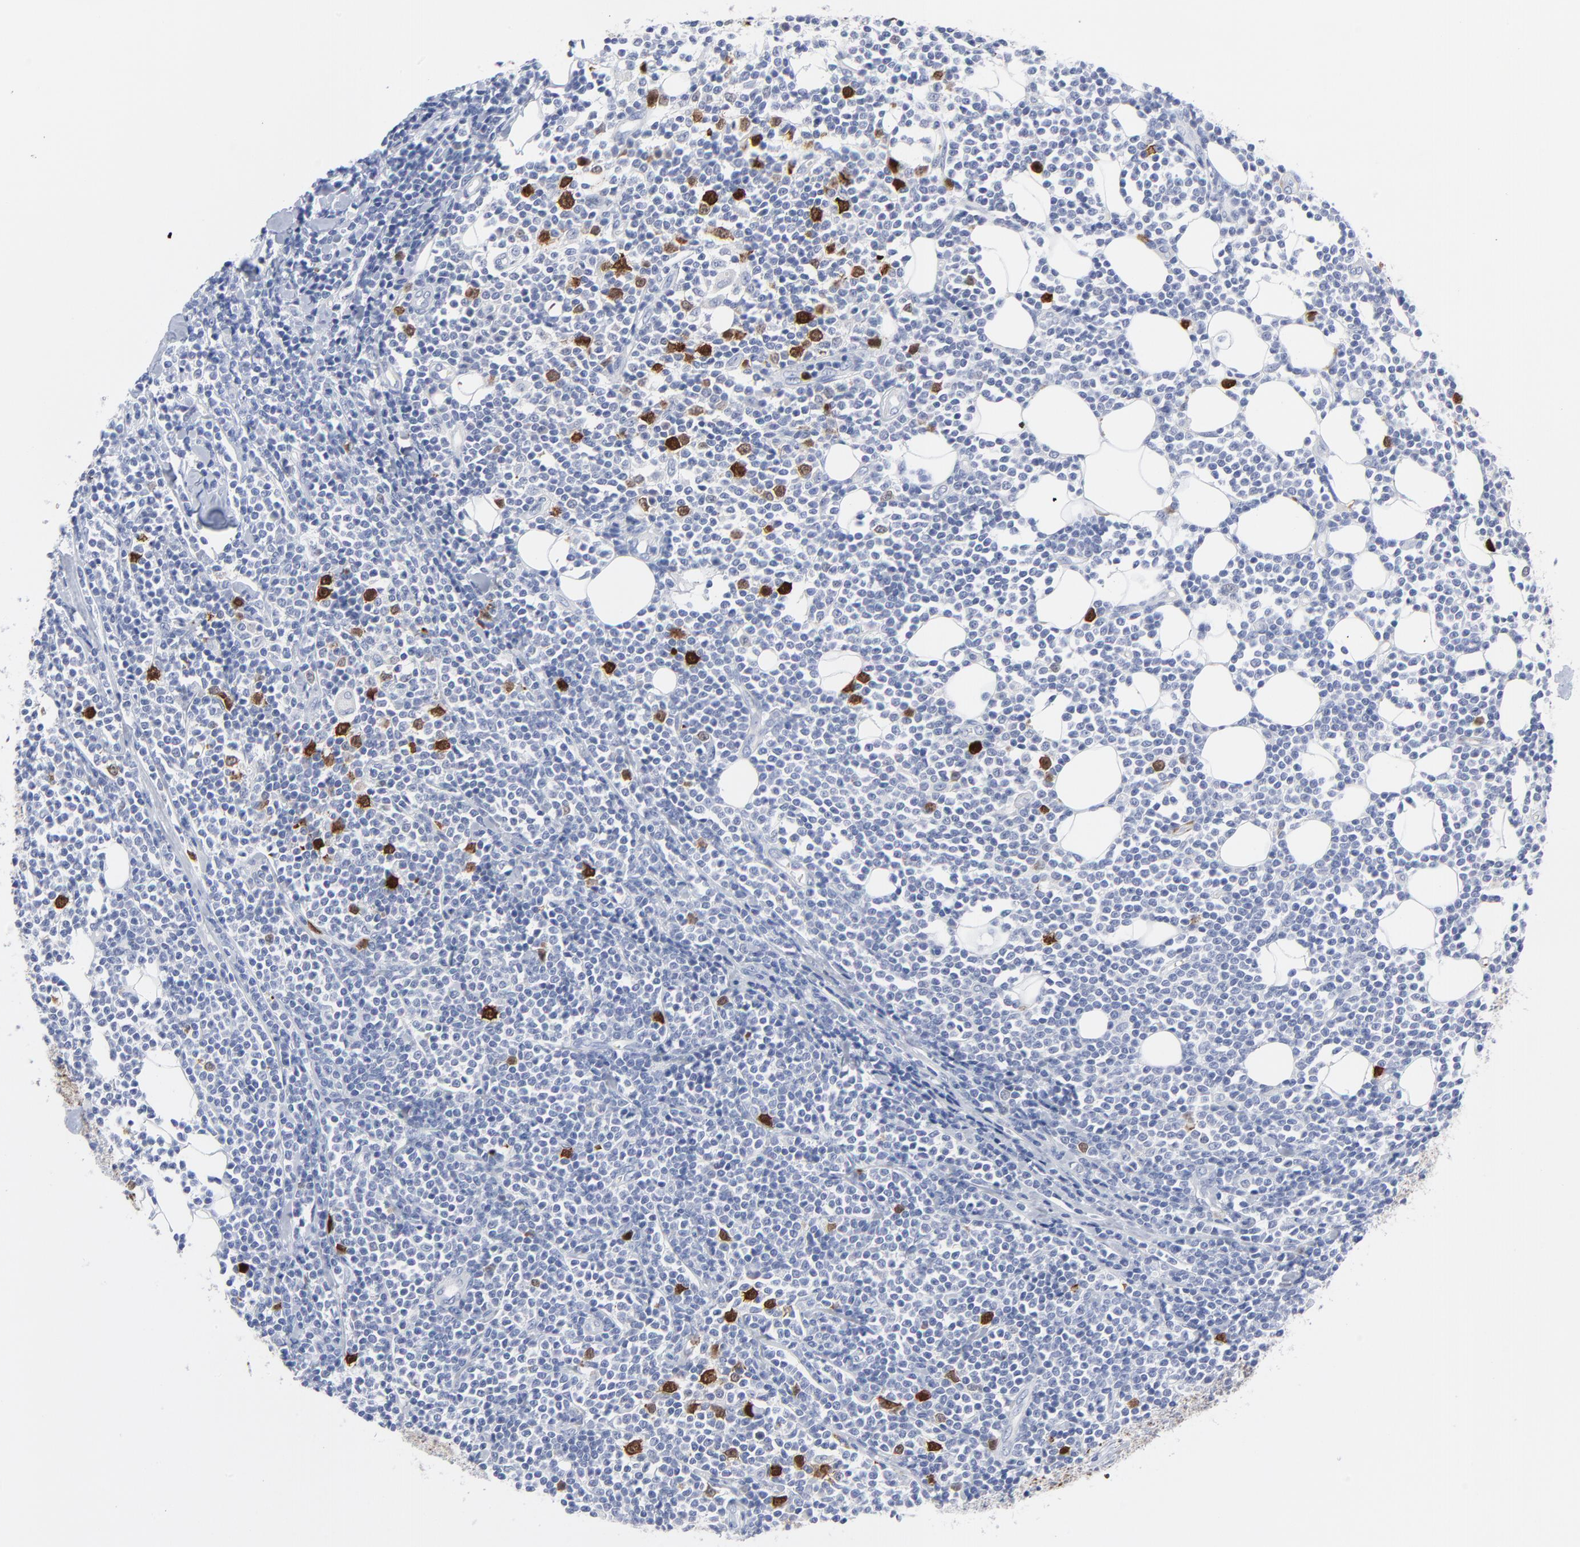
{"staining": {"intensity": "strong", "quantity": "<25%", "location": "cytoplasmic/membranous,nuclear"}, "tissue": "lymphoma", "cell_type": "Tumor cells", "image_type": "cancer", "snomed": [{"axis": "morphology", "description": "Malignant lymphoma, non-Hodgkin's type, Low grade"}, {"axis": "topography", "description": "Soft tissue"}], "caption": "A high-resolution image shows immunohistochemistry (IHC) staining of malignant lymphoma, non-Hodgkin's type (low-grade), which shows strong cytoplasmic/membranous and nuclear expression in about <25% of tumor cells.", "gene": "CDK1", "patient": {"sex": "male", "age": 92}}